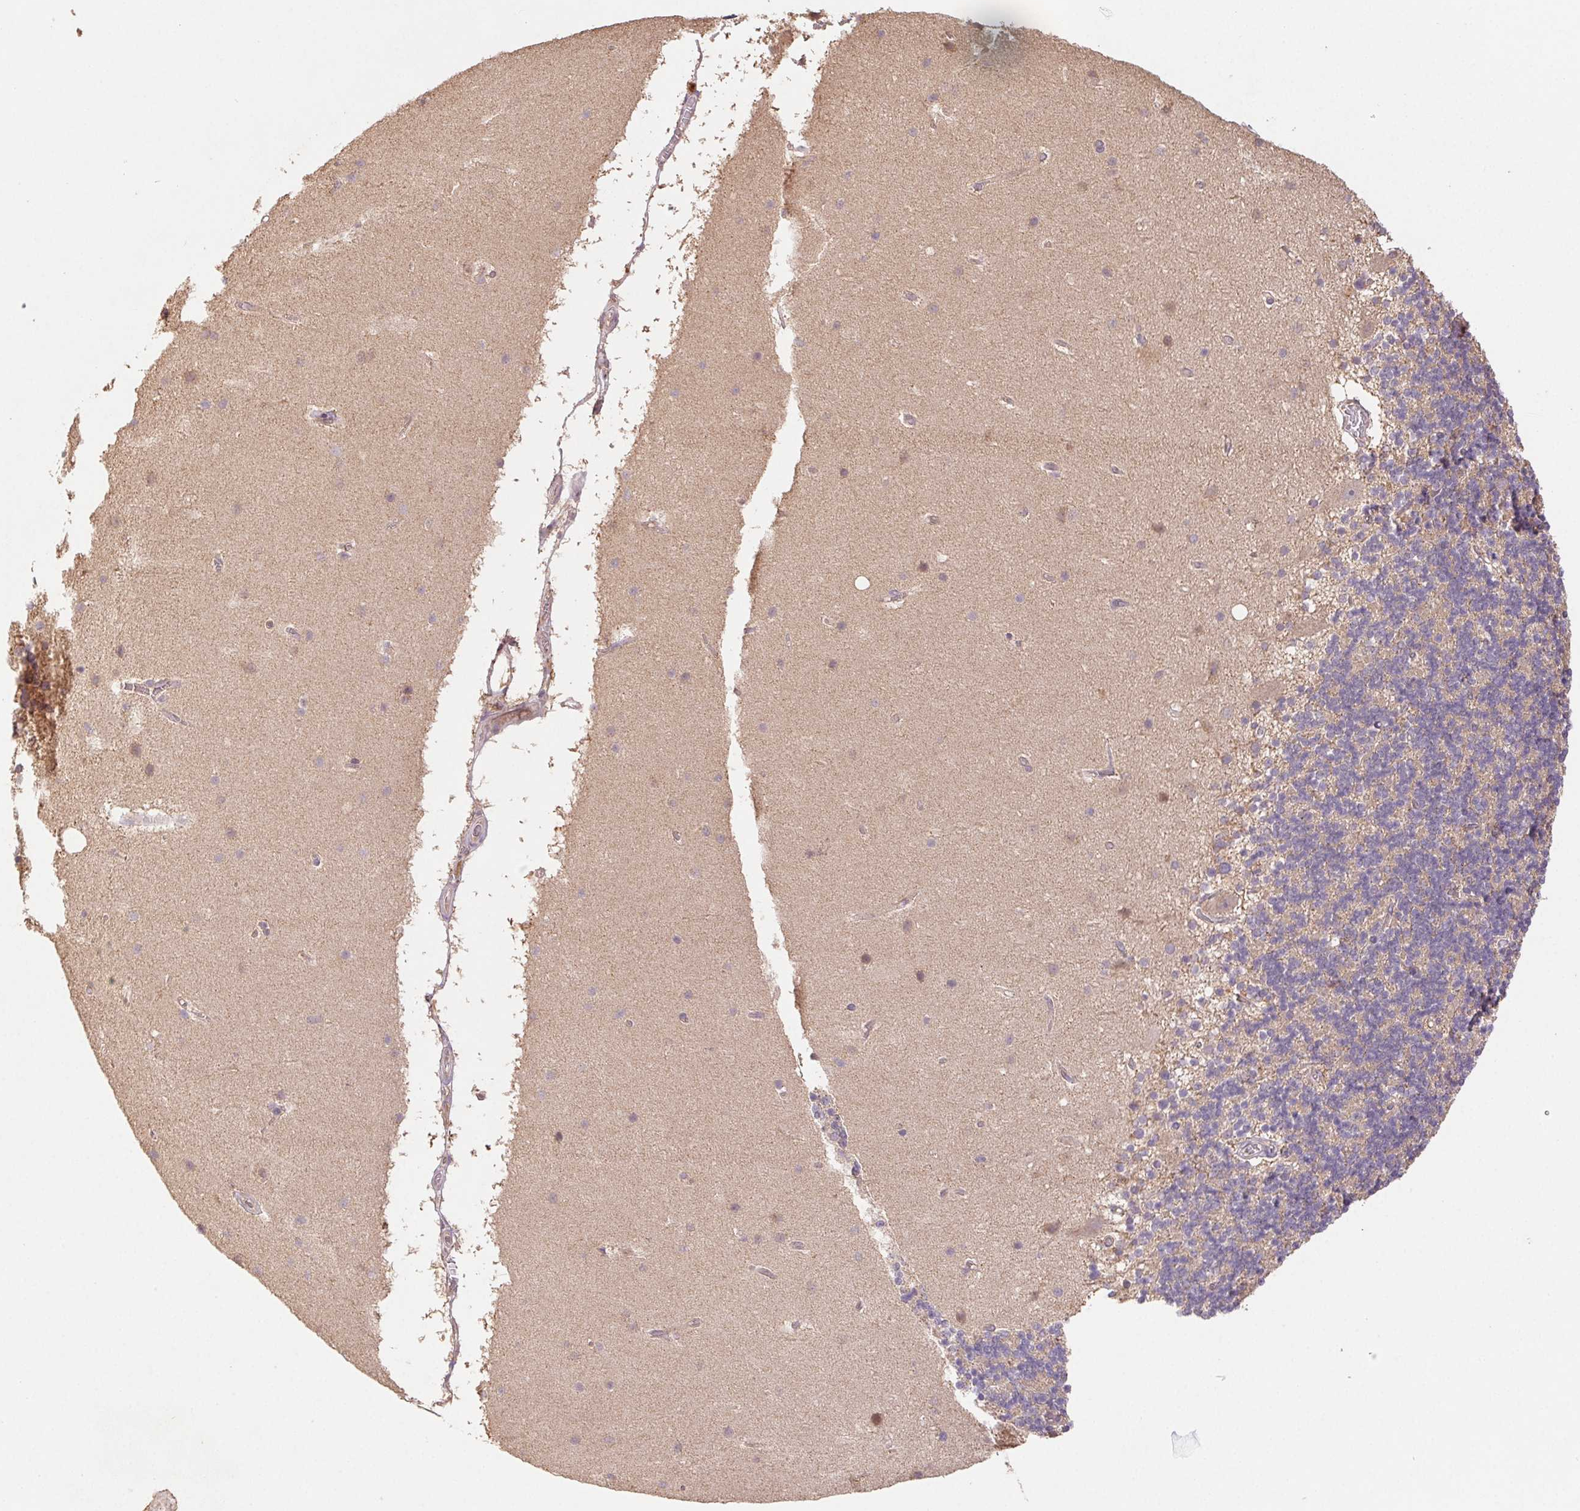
{"staining": {"intensity": "negative", "quantity": "none", "location": "none"}, "tissue": "cerebellum", "cell_type": "Cells in granular layer", "image_type": "normal", "snomed": [{"axis": "morphology", "description": "Normal tissue, NOS"}, {"axis": "topography", "description": "Cerebellum"}], "caption": "The image demonstrates no staining of cells in granular layer in benign cerebellum.", "gene": "RAB11A", "patient": {"sex": "male", "age": 70}}